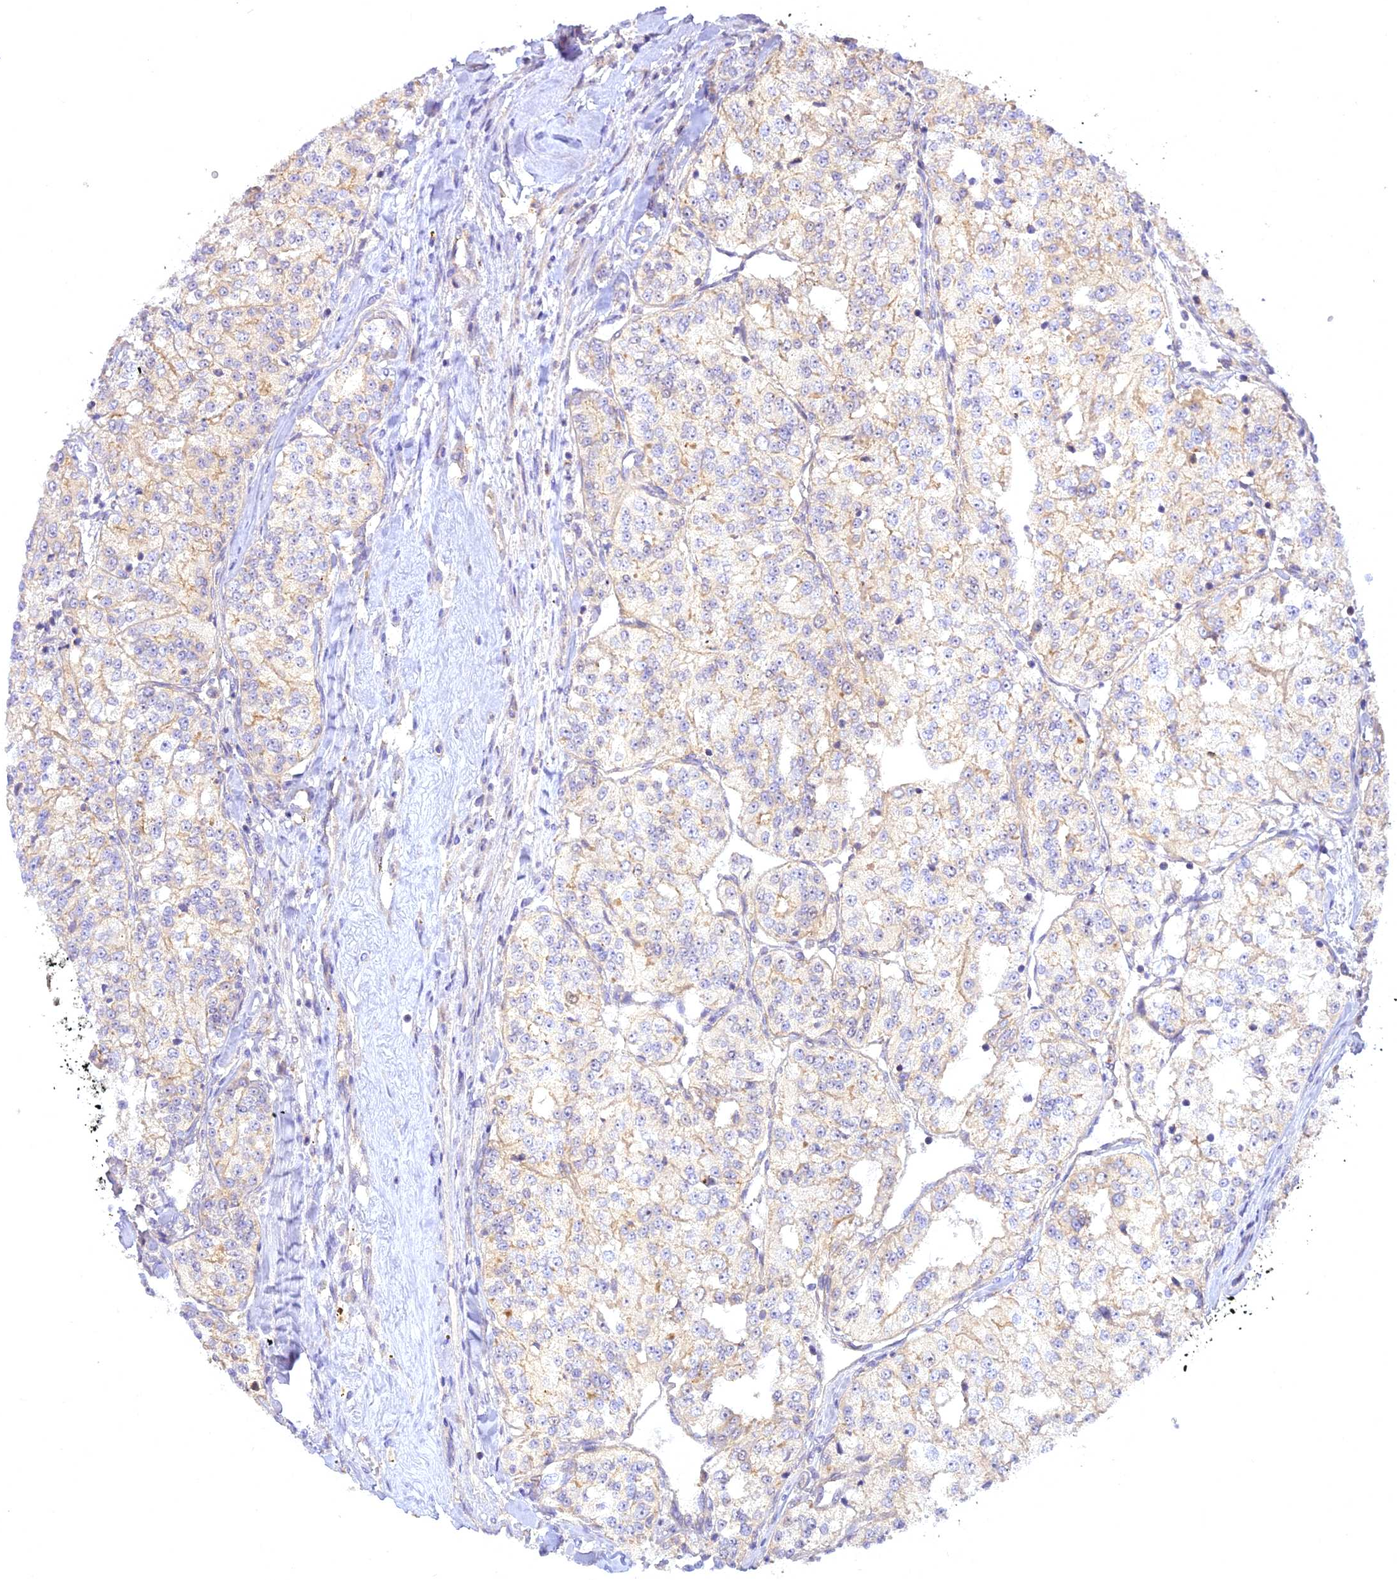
{"staining": {"intensity": "weak", "quantity": "<25%", "location": "cytoplasmic/membranous"}, "tissue": "renal cancer", "cell_type": "Tumor cells", "image_type": "cancer", "snomed": [{"axis": "morphology", "description": "Adenocarcinoma, NOS"}, {"axis": "topography", "description": "Kidney"}], "caption": "Immunohistochemical staining of renal cancer (adenocarcinoma) exhibits no significant staining in tumor cells. (Stains: DAB (3,3'-diaminobenzidine) IHC with hematoxylin counter stain, Microscopy: brightfield microscopy at high magnification).", "gene": "CENPV", "patient": {"sex": "female", "age": 63}}